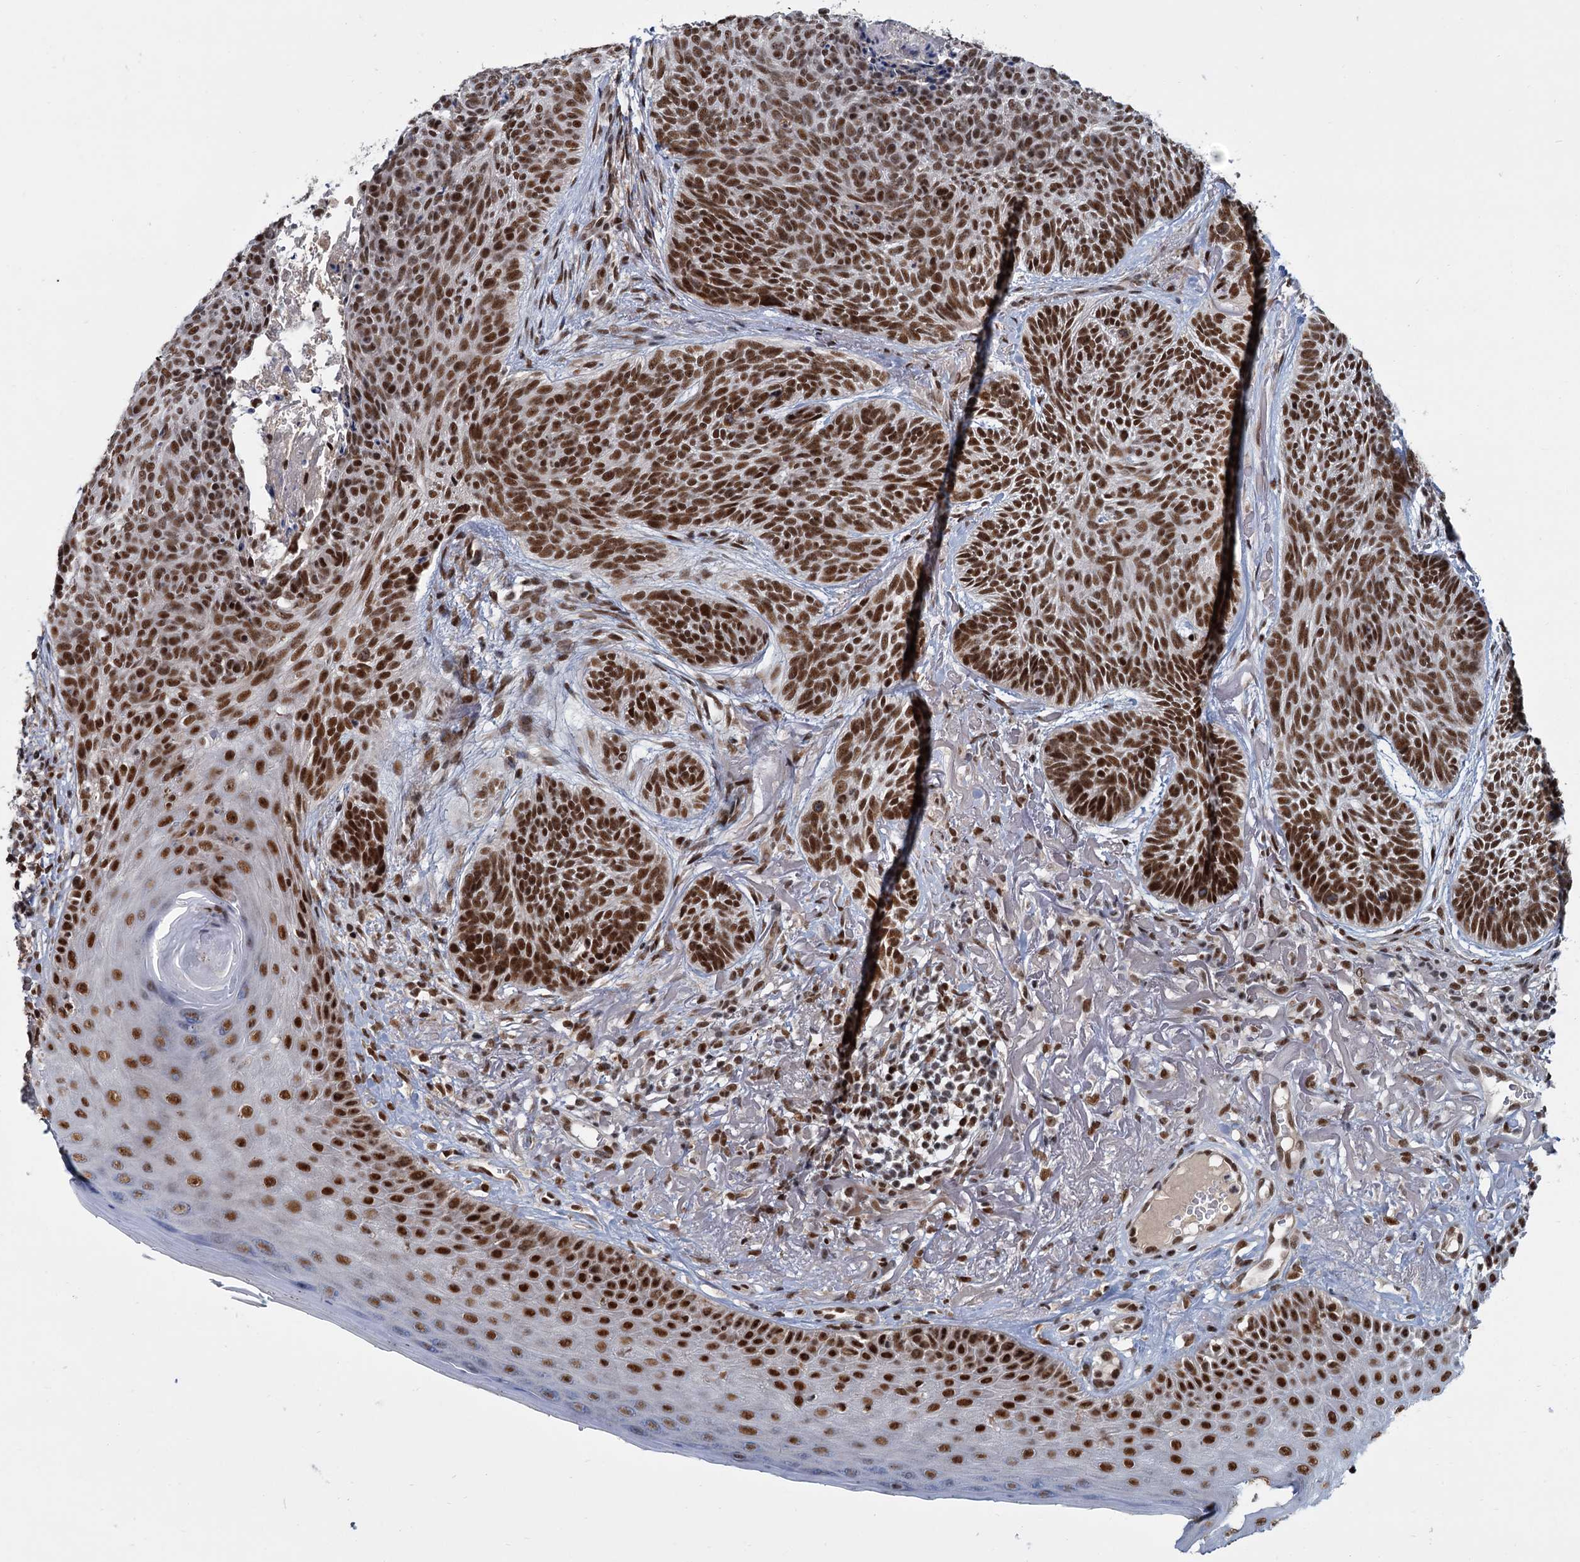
{"staining": {"intensity": "strong", "quantity": ">75%", "location": "nuclear"}, "tissue": "skin cancer", "cell_type": "Tumor cells", "image_type": "cancer", "snomed": [{"axis": "morphology", "description": "Normal tissue, NOS"}, {"axis": "morphology", "description": "Basal cell carcinoma"}, {"axis": "topography", "description": "Skin"}], "caption": "Immunohistochemical staining of human skin cancer exhibits strong nuclear protein staining in about >75% of tumor cells.", "gene": "WBP4", "patient": {"sex": "male", "age": 66}}